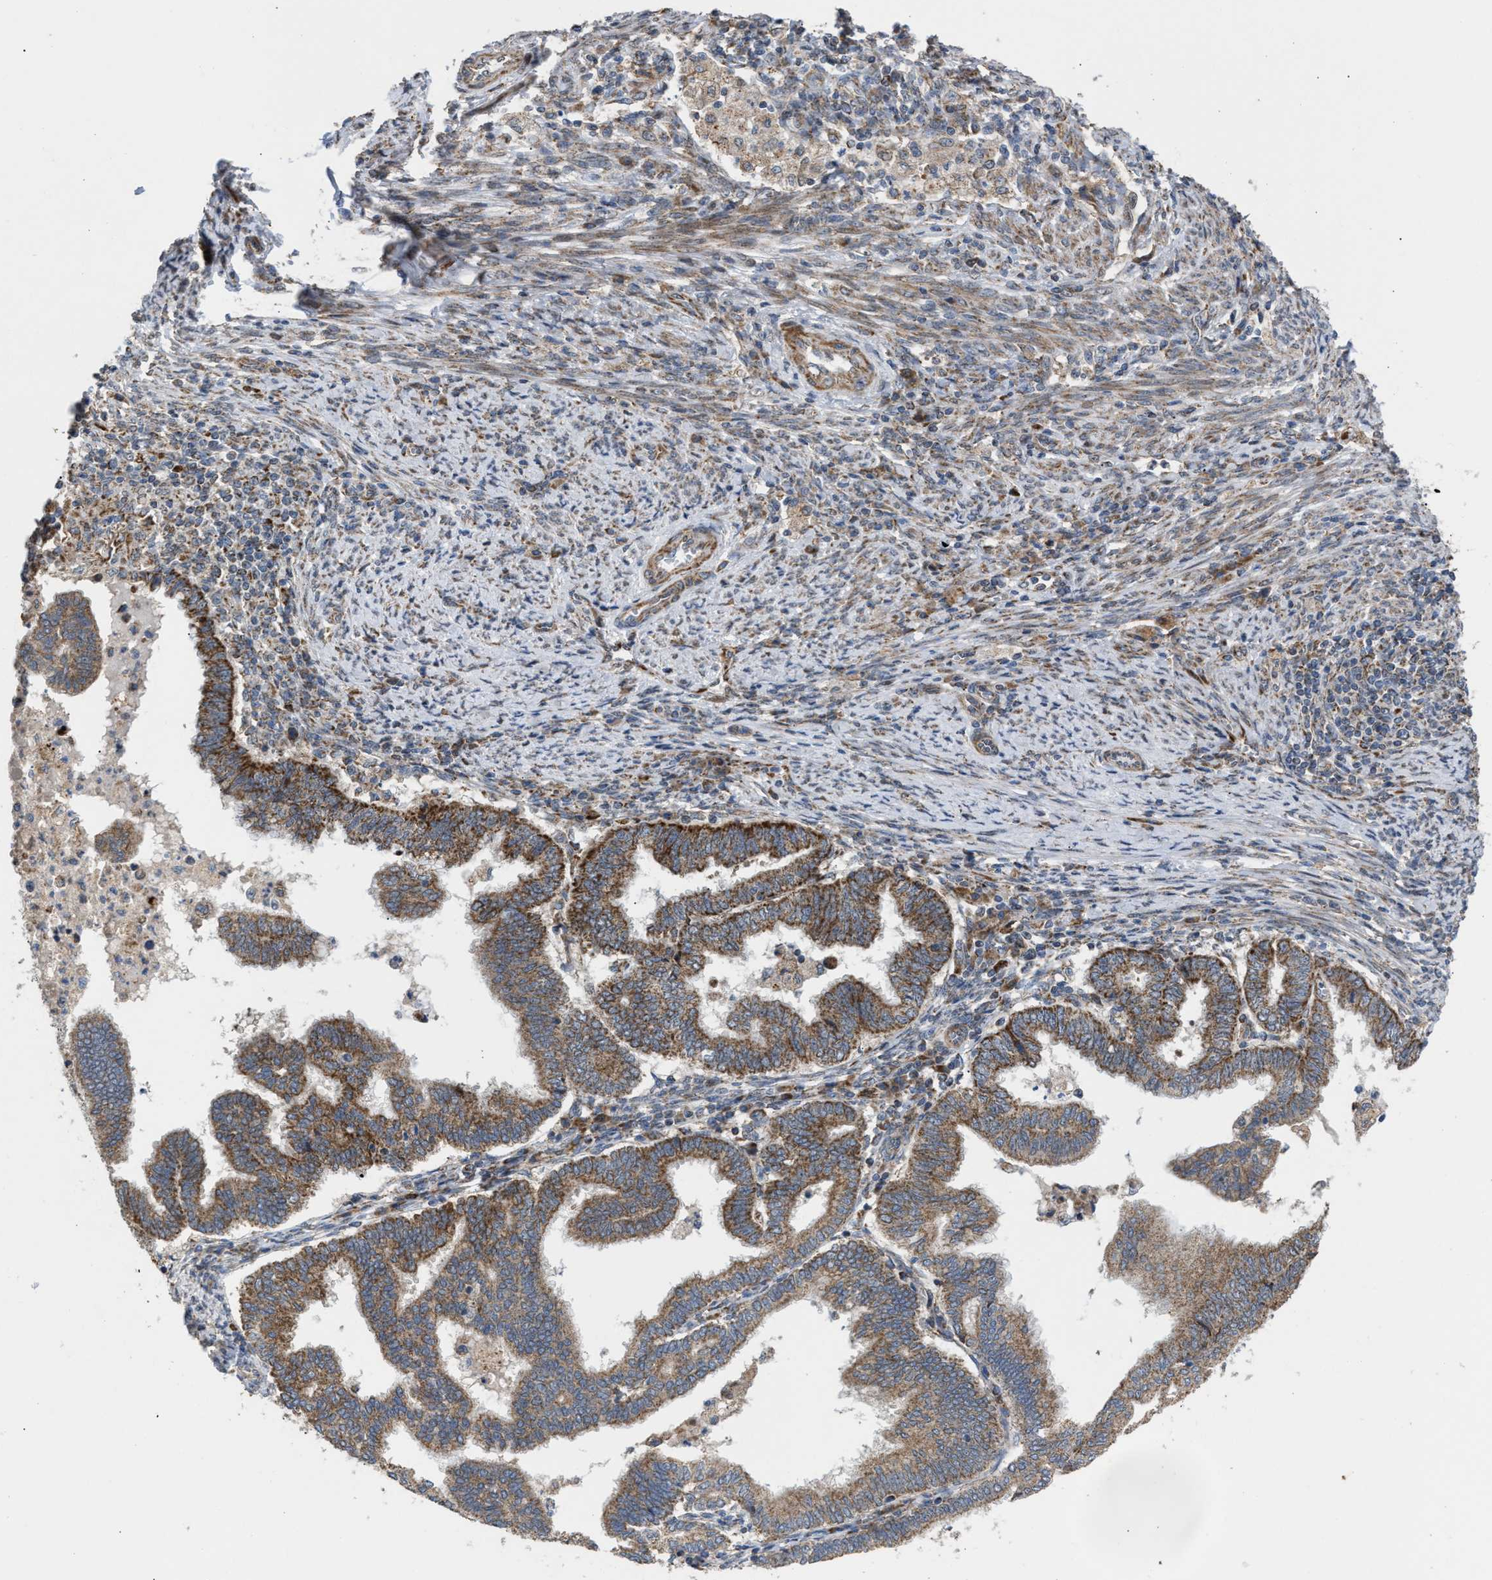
{"staining": {"intensity": "moderate", "quantity": ">75%", "location": "cytoplasmic/membranous"}, "tissue": "endometrial cancer", "cell_type": "Tumor cells", "image_type": "cancer", "snomed": [{"axis": "morphology", "description": "Polyp, NOS"}, {"axis": "morphology", "description": "Adenocarcinoma, NOS"}, {"axis": "morphology", "description": "Adenoma, NOS"}, {"axis": "topography", "description": "Endometrium"}], "caption": "An image showing moderate cytoplasmic/membranous expression in approximately >75% of tumor cells in endometrial cancer (adenoma), as visualized by brown immunohistochemical staining.", "gene": "TACO1", "patient": {"sex": "female", "age": 79}}